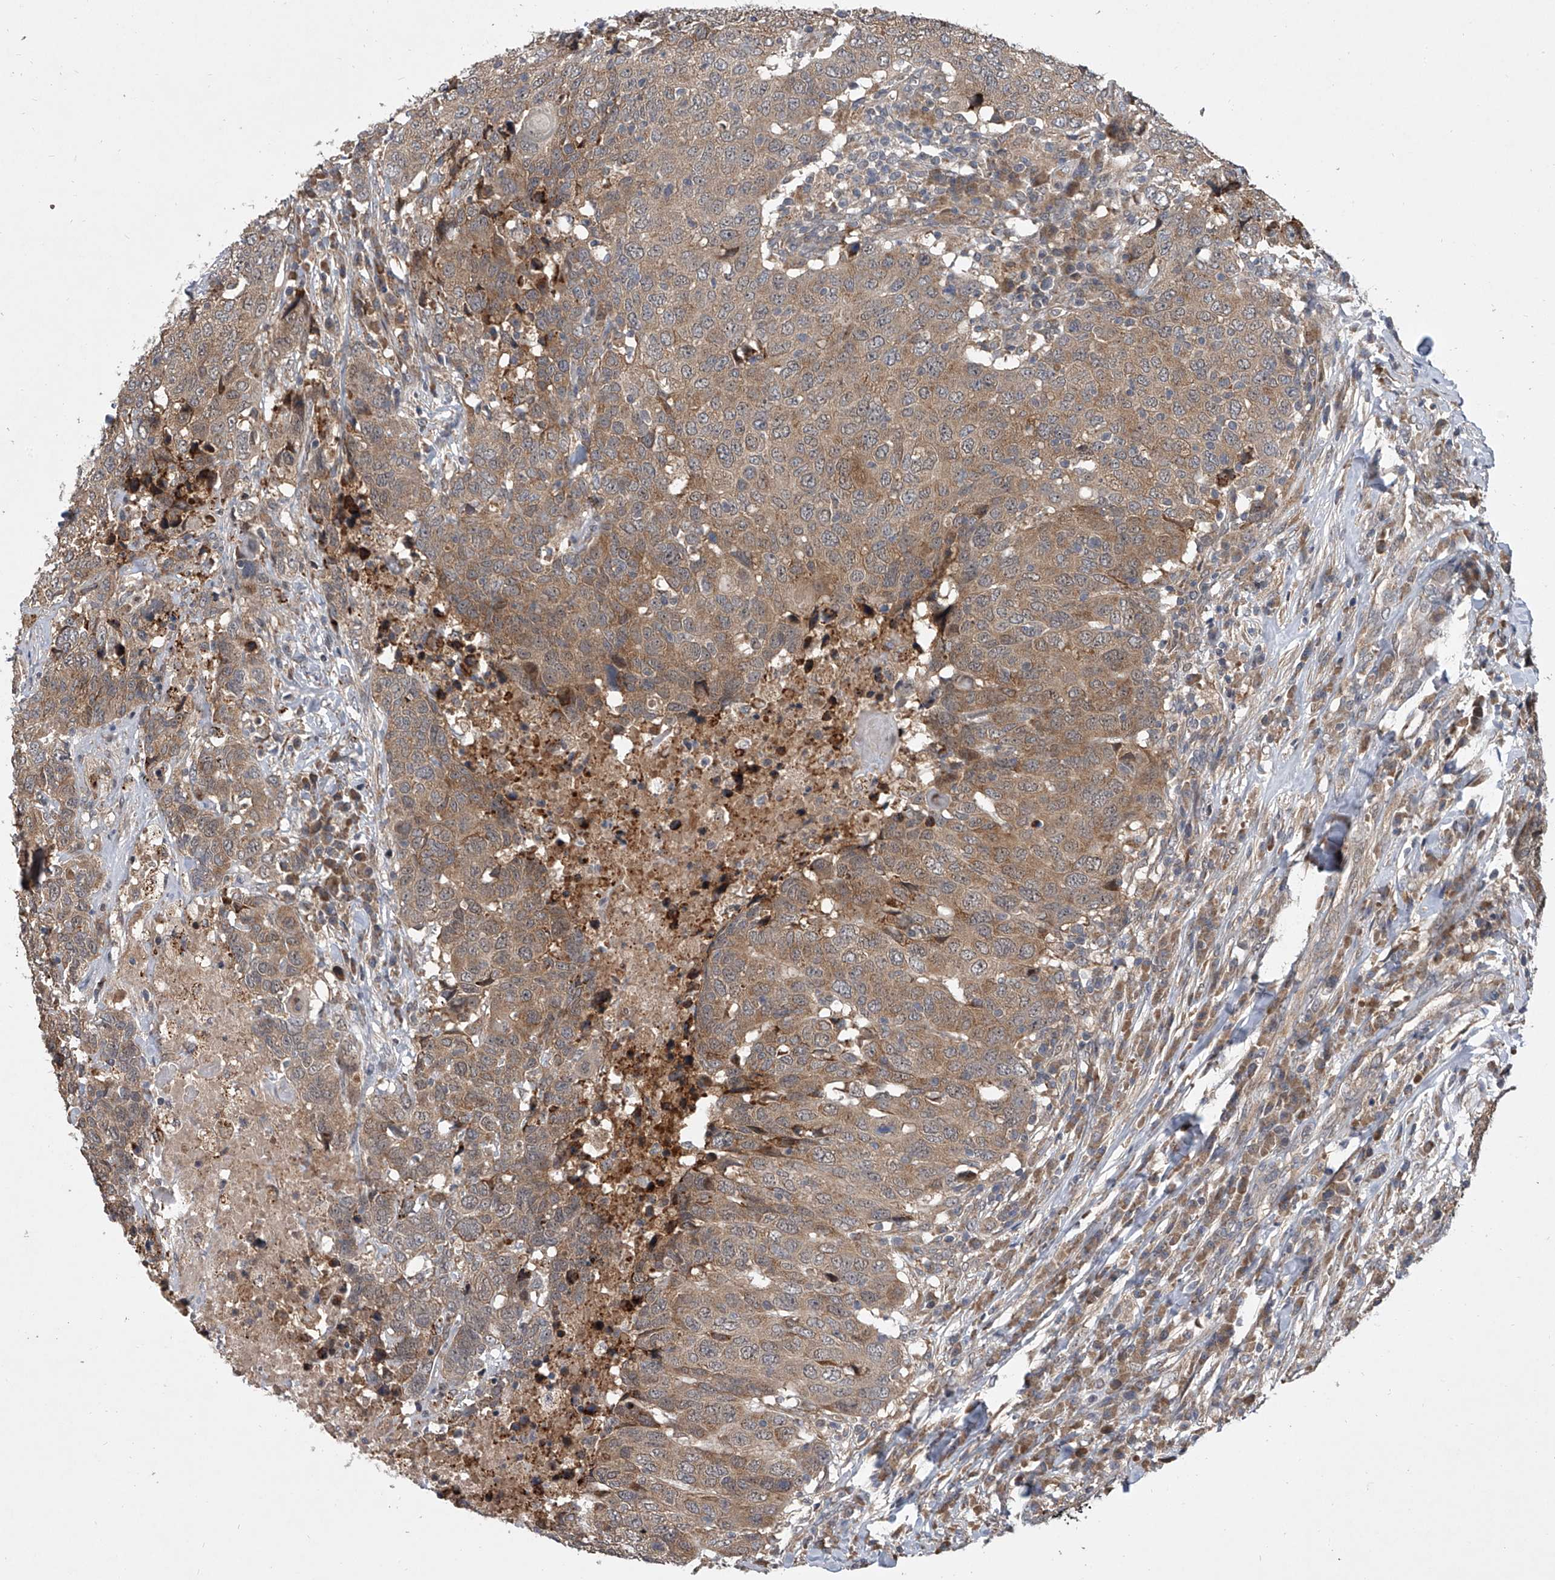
{"staining": {"intensity": "moderate", "quantity": ">75%", "location": "cytoplasmic/membranous"}, "tissue": "head and neck cancer", "cell_type": "Tumor cells", "image_type": "cancer", "snomed": [{"axis": "morphology", "description": "Squamous cell carcinoma, NOS"}, {"axis": "topography", "description": "Head-Neck"}], "caption": "This is an image of immunohistochemistry staining of head and neck squamous cell carcinoma, which shows moderate expression in the cytoplasmic/membranous of tumor cells.", "gene": "GEMIN8", "patient": {"sex": "male", "age": 66}}